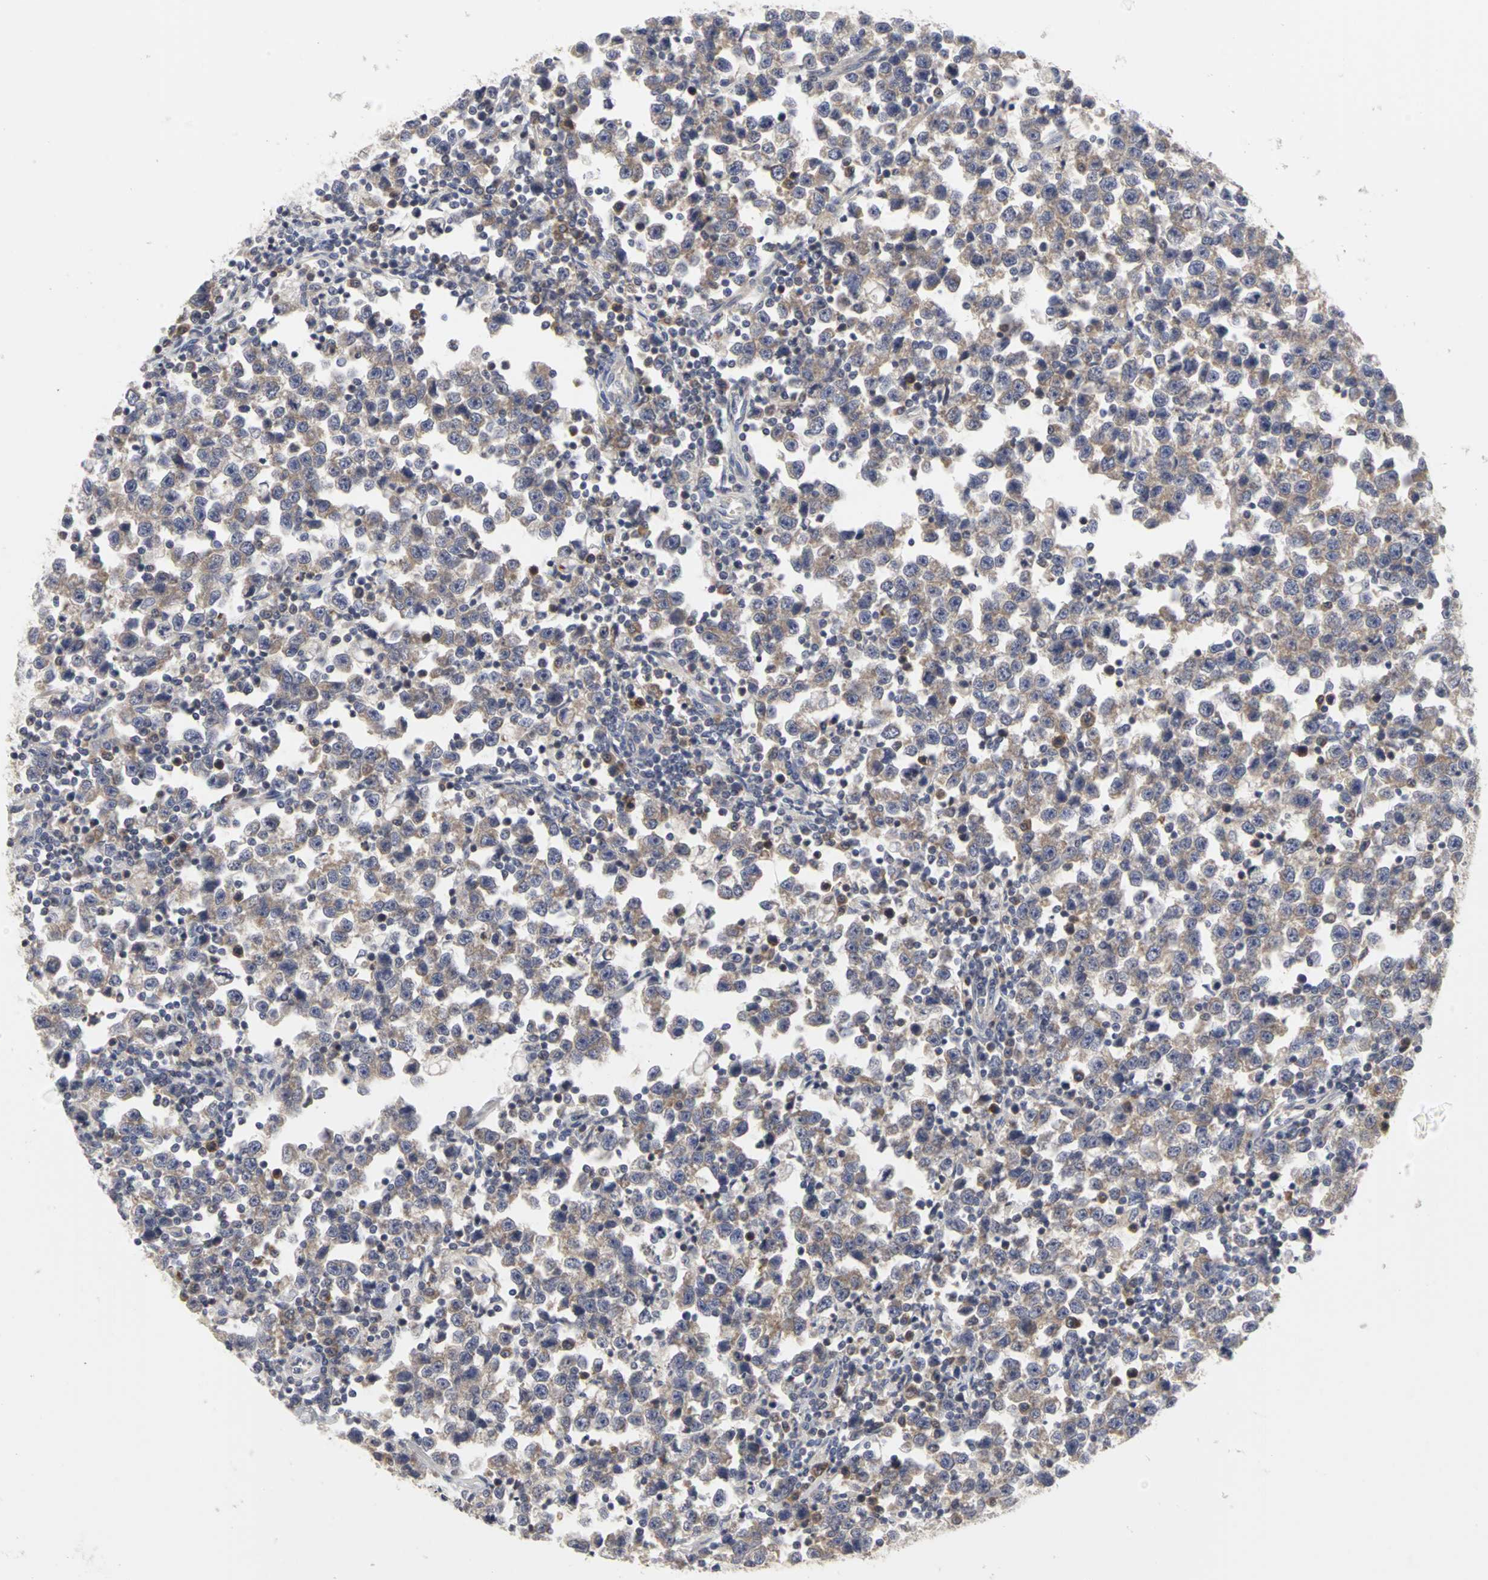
{"staining": {"intensity": "weak", "quantity": ">75%", "location": "cytoplasmic/membranous"}, "tissue": "testis cancer", "cell_type": "Tumor cells", "image_type": "cancer", "snomed": [{"axis": "morphology", "description": "Seminoma, NOS"}, {"axis": "topography", "description": "Testis"}], "caption": "IHC histopathology image of neoplastic tissue: human testis seminoma stained using immunohistochemistry (IHC) demonstrates low levels of weak protein expression localized specifically in the cytoplasmic/membranous of tumor cells, appearing as a cytoplasmic/membranous brown color.", "gene": "IRAK1", "patient": {"sex": "male", "age": 43}}